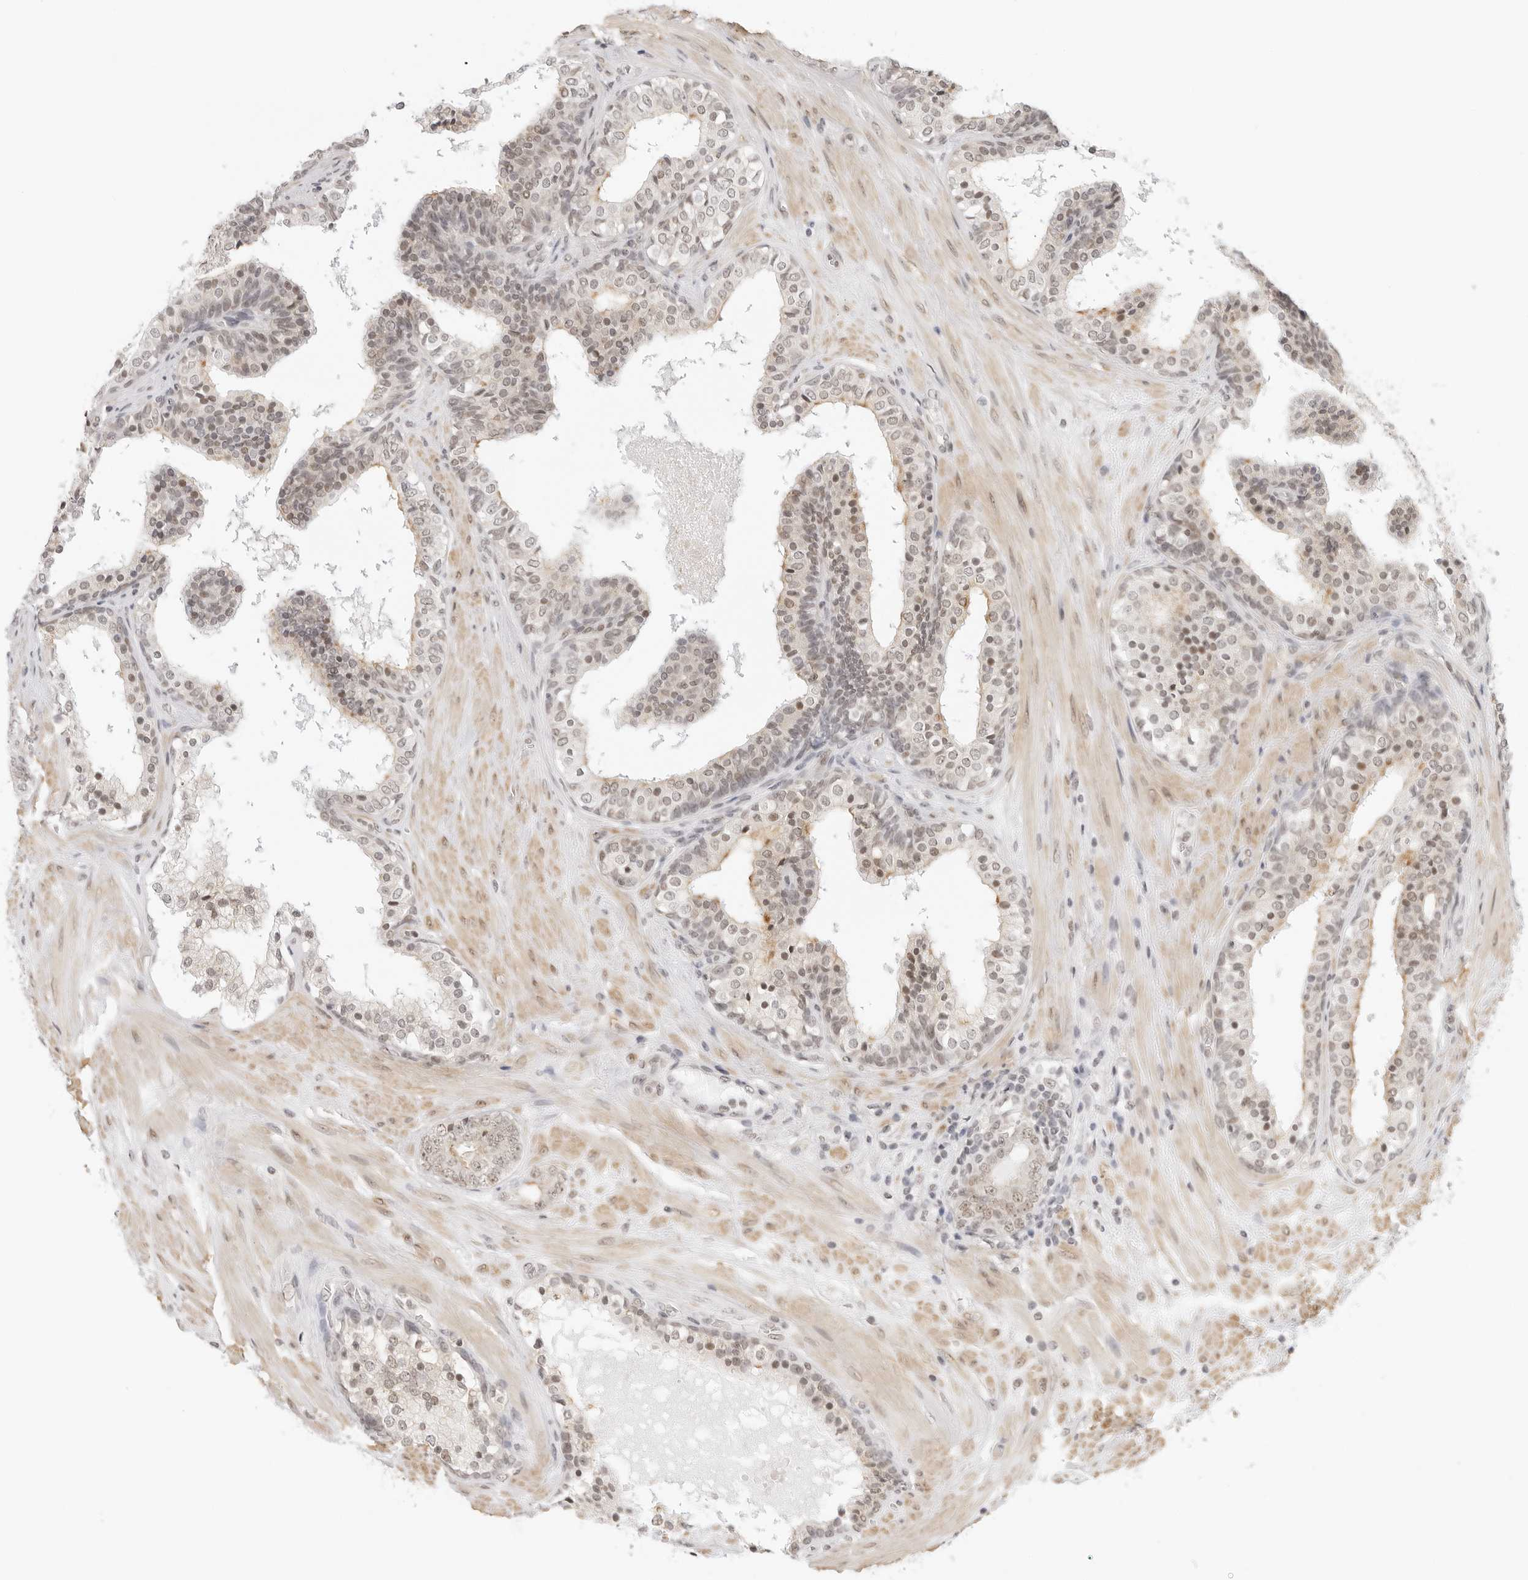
{"staining": {"intensity": "weak", "quantity": "25%-75%", "location": "cytoplasmic/membranous,nuclear"}, "tissue": "prostate cancer", "cell_type": "Tumor cells", "image_type": "cancer", "snomed": [{"axis": "morphology", "description": "Adenocarcinoma, High grade"}, {"axis": "topography", "description": "Prostate"}], "caption": "Brown immunohistochemical staining in adenocarcinoma (high-grade) (prostate) shows weak cytoplasmic/membranous and nuclear positivity in about 25%-75% of tumor cells.", "gene": "TCIM", "patient": {"sex": "male", "age": 56}}